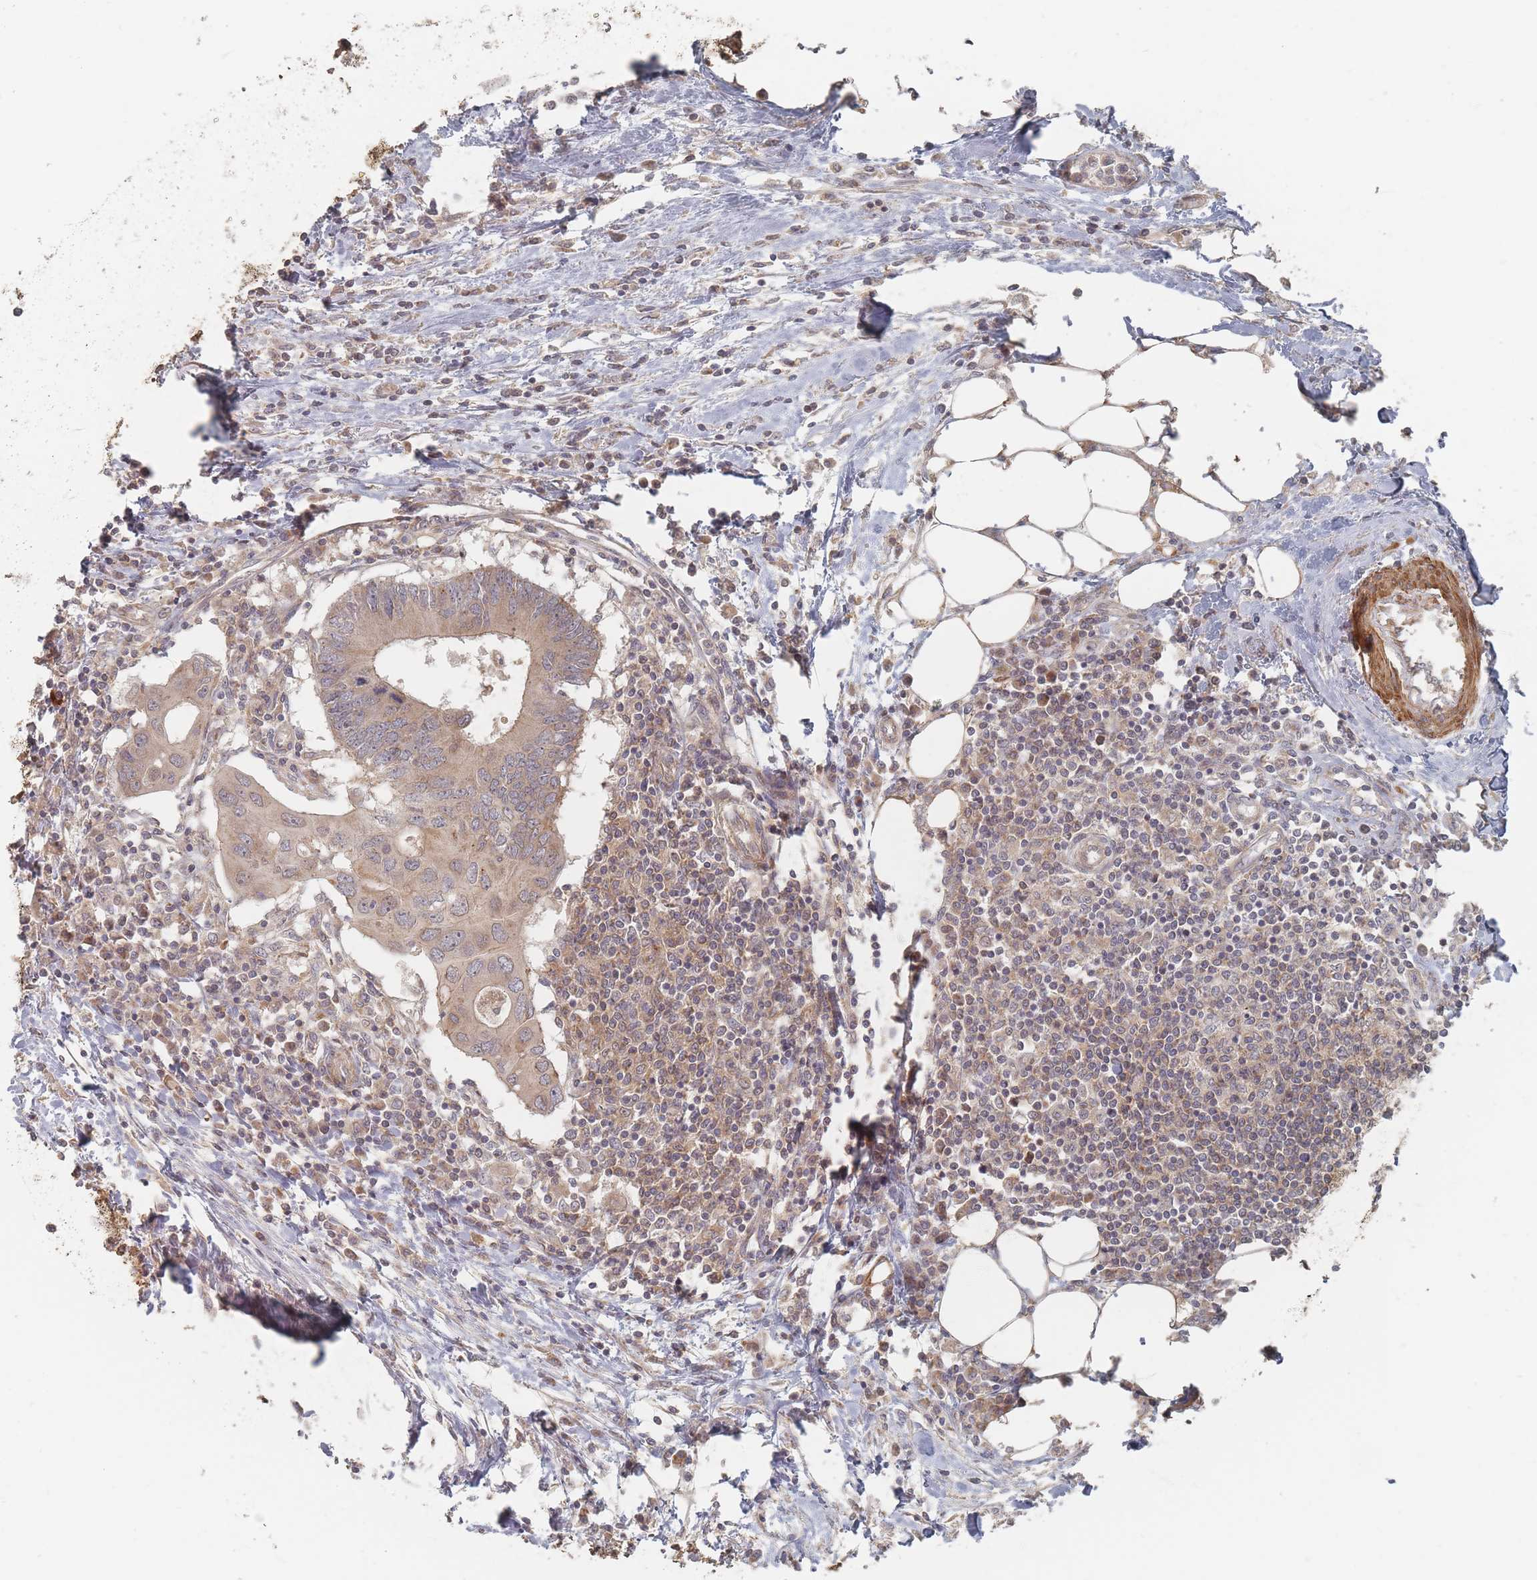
{"staining": {"intensity": "weak", "quantity": ">75%", "location": "cytoplasmic/membranous"}, "tissue": "colorectal cancer", "cell_type": "Tumor cells", "image_type": "cancer", "snomed": [{"axis": "morphology", "description": "Adenocarcinoma, NOS"}, {"axis": "topography", "description": "Colon"}], "caption": "This histopathology image displays IHC staining of colorectal cancer (adenocarcinoma), with low weak cytoplasmic/membranous positivity in about >75% of tumor cells.", "gene": "GLE1", "patient": {"sex": "male", "age": 71}}